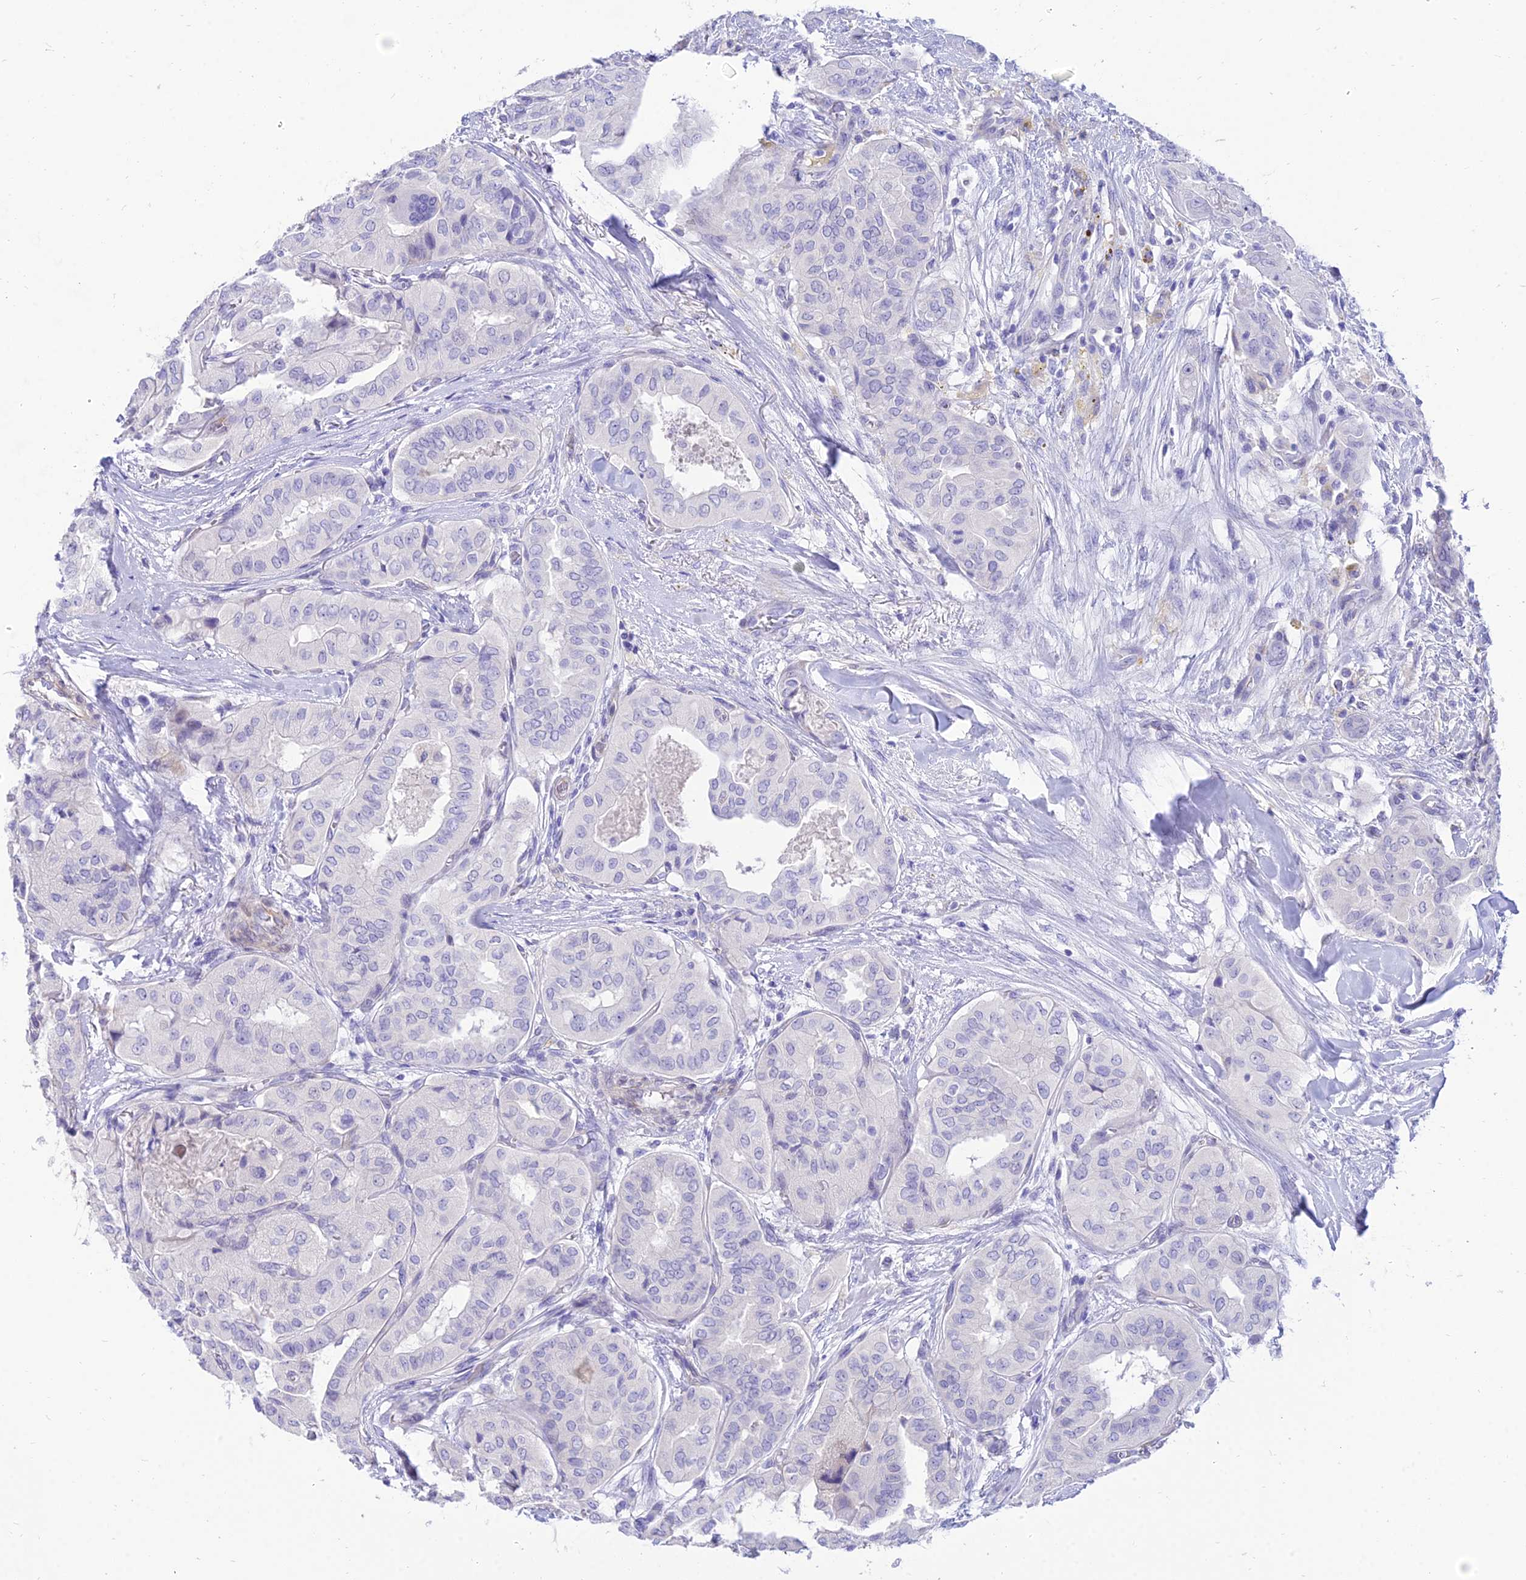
{"staining": {"intensity": "negative", "quantity": "none", "location": "none"}, "tissue": "thyroid cancer", "cell_type": "Tumor cells", "image_type": "cancer", "snomed": [{"axis": "morphology", "description": "Papillary adenocarcinoma, NOS"}, {"axis": "topography", "description": "Thyroid gland"}], "caption": "Thyroid papillary adenocarcinoma was stained to show a protein in brown. There is no significant expression in tumor cells.", "gene": "TAC3", "patient": {"sex": "female", "age": 59}}